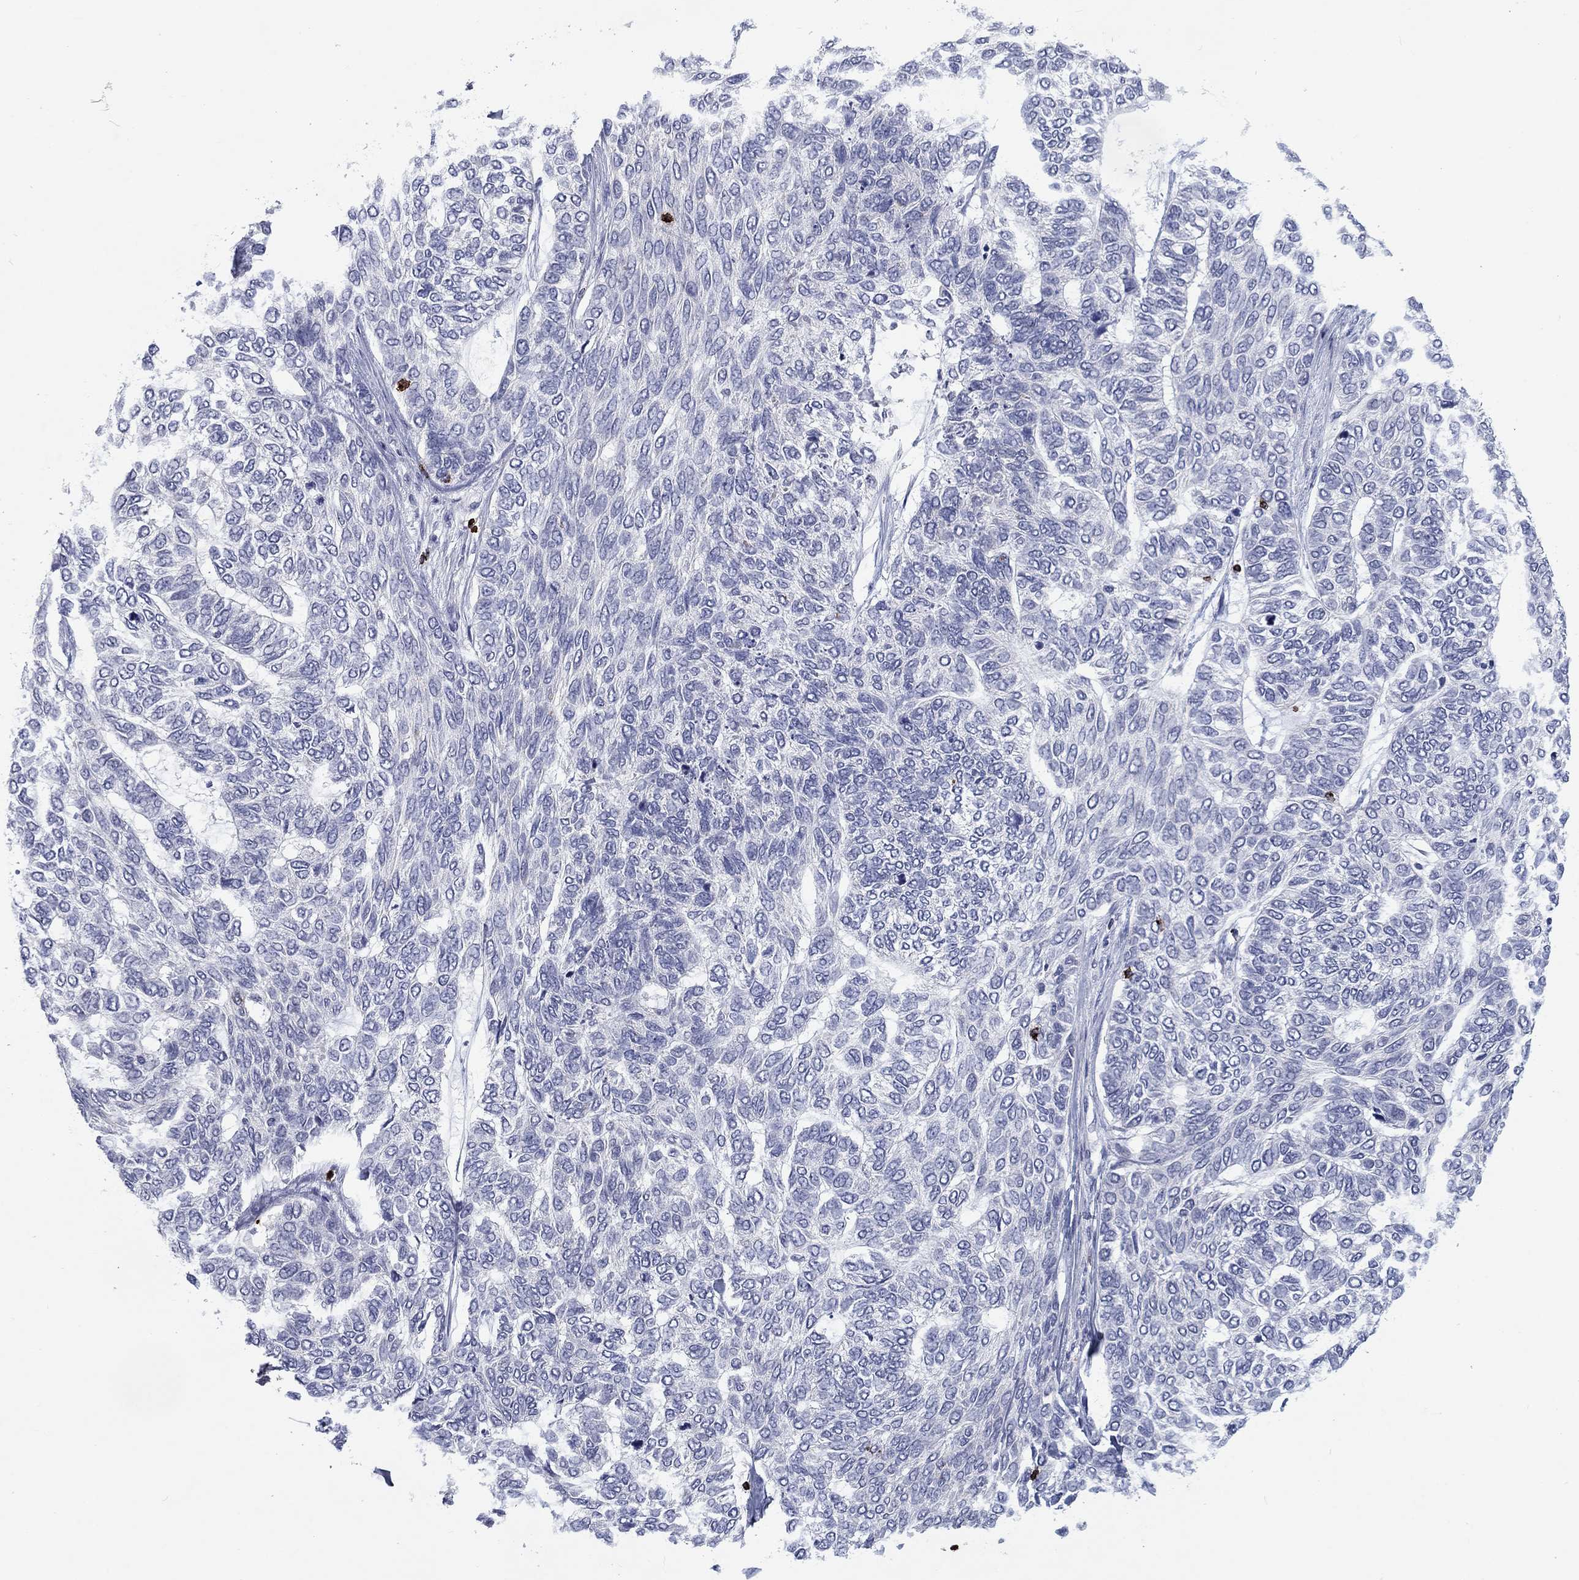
{"staining": {"intensity": "negative", "quantity": "none", "location": "none"}, "tissue": "skin cancer", "cell_type": "Tumor cells", "image_type": "cancer", "snomed": [{"axis": "morphology", "description": "Basal cell carcinoma"}, {"axis": "topography", "description": "Skin"}], "caption": "A photomicrograph of skin cancer stained for a protein shows no brown staining in tumor cells.", "gene": "GZMA", "patient": {"sex": "female", "age": 65}}